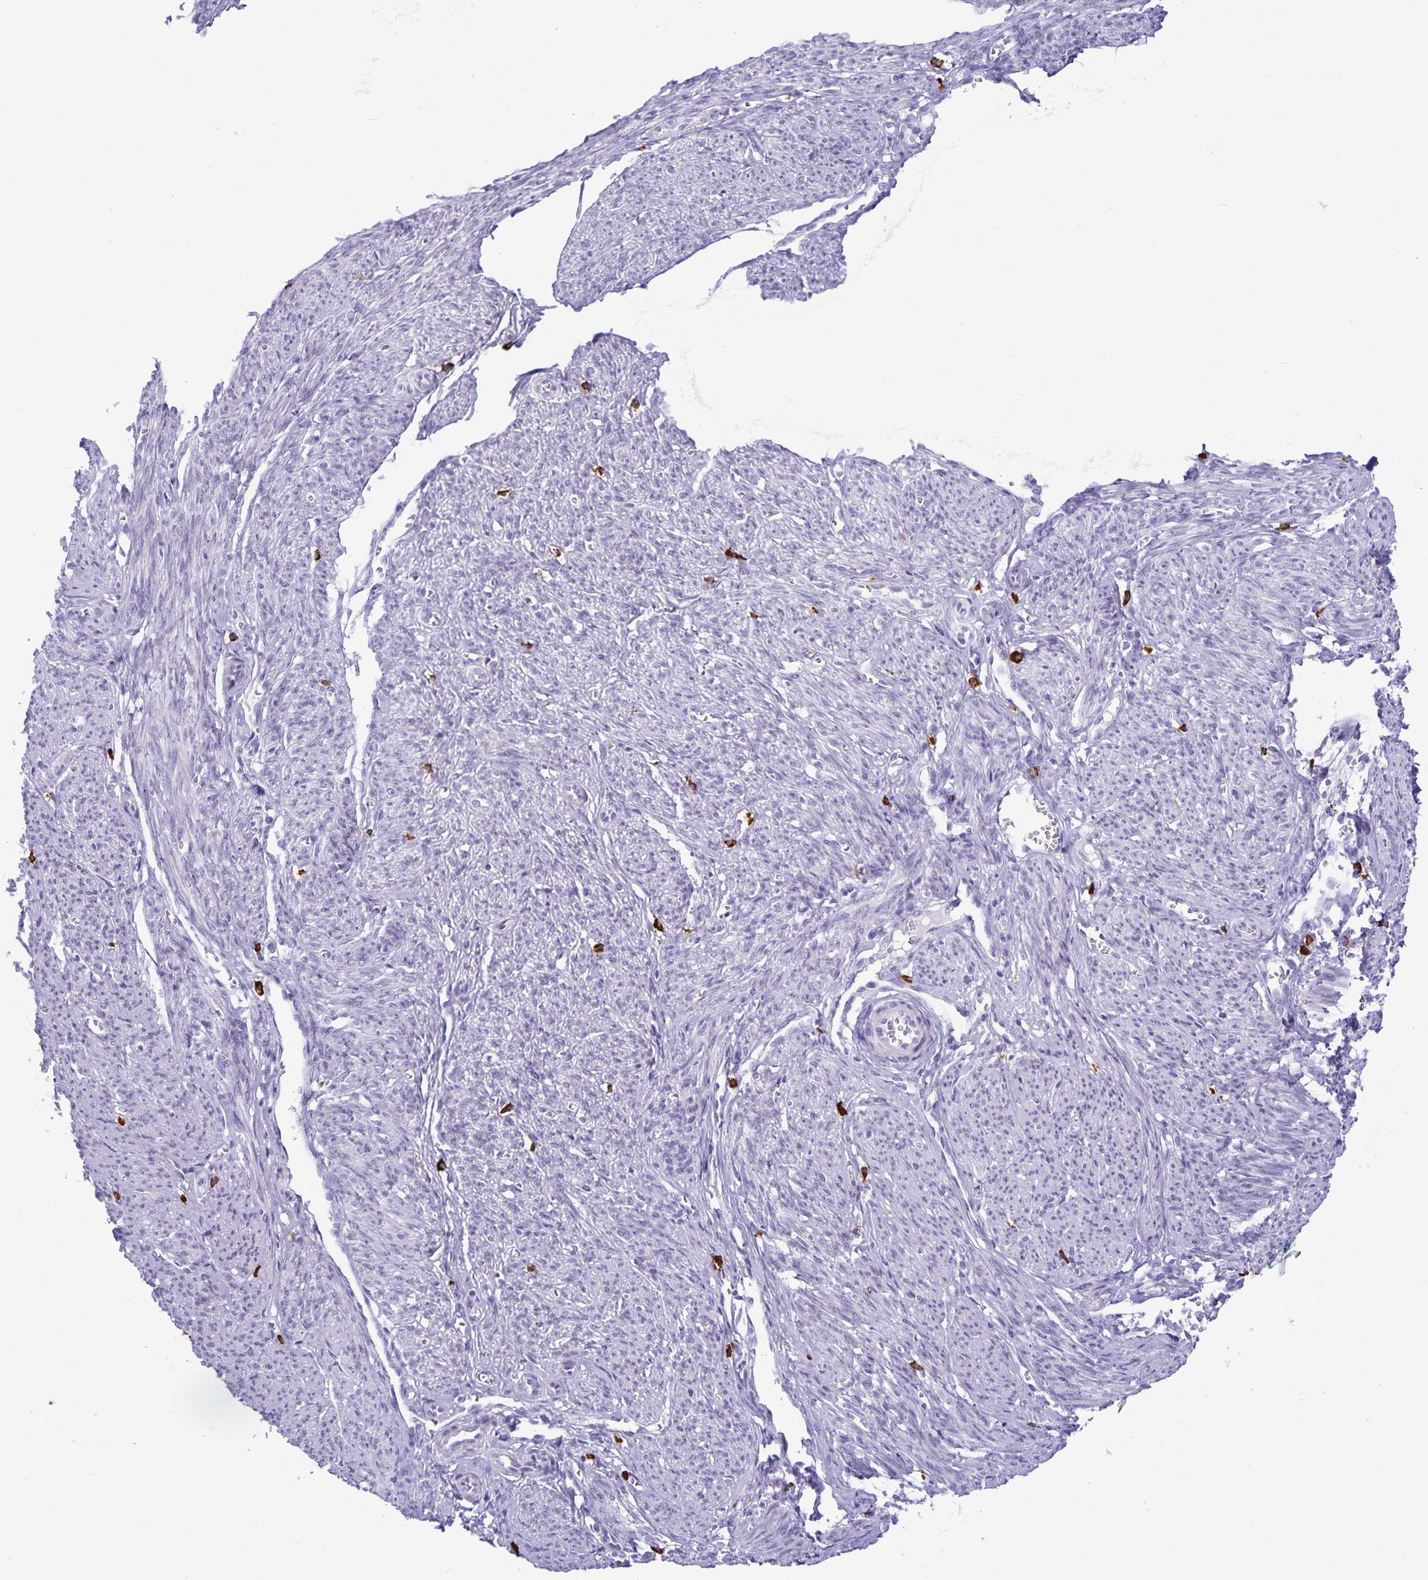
{"staining": {"intensity": "negative", "quantity": "none", "location": "none"}, "tissue": "smooth muscle", "cell_type": "Smooth muscle cells", "image_type": "normal", "snomed": [{"axis": "morphology", "description": "Normal tissue, NOS"}, {"axis": "topography", "description": "Smooth muscle"}], "caption": "The IHC micrograph has no significant positivity in smooth muscle cells of smooth muscle.", "gene": "IBTK", "patient": {"sex": "female", "age": 65}}